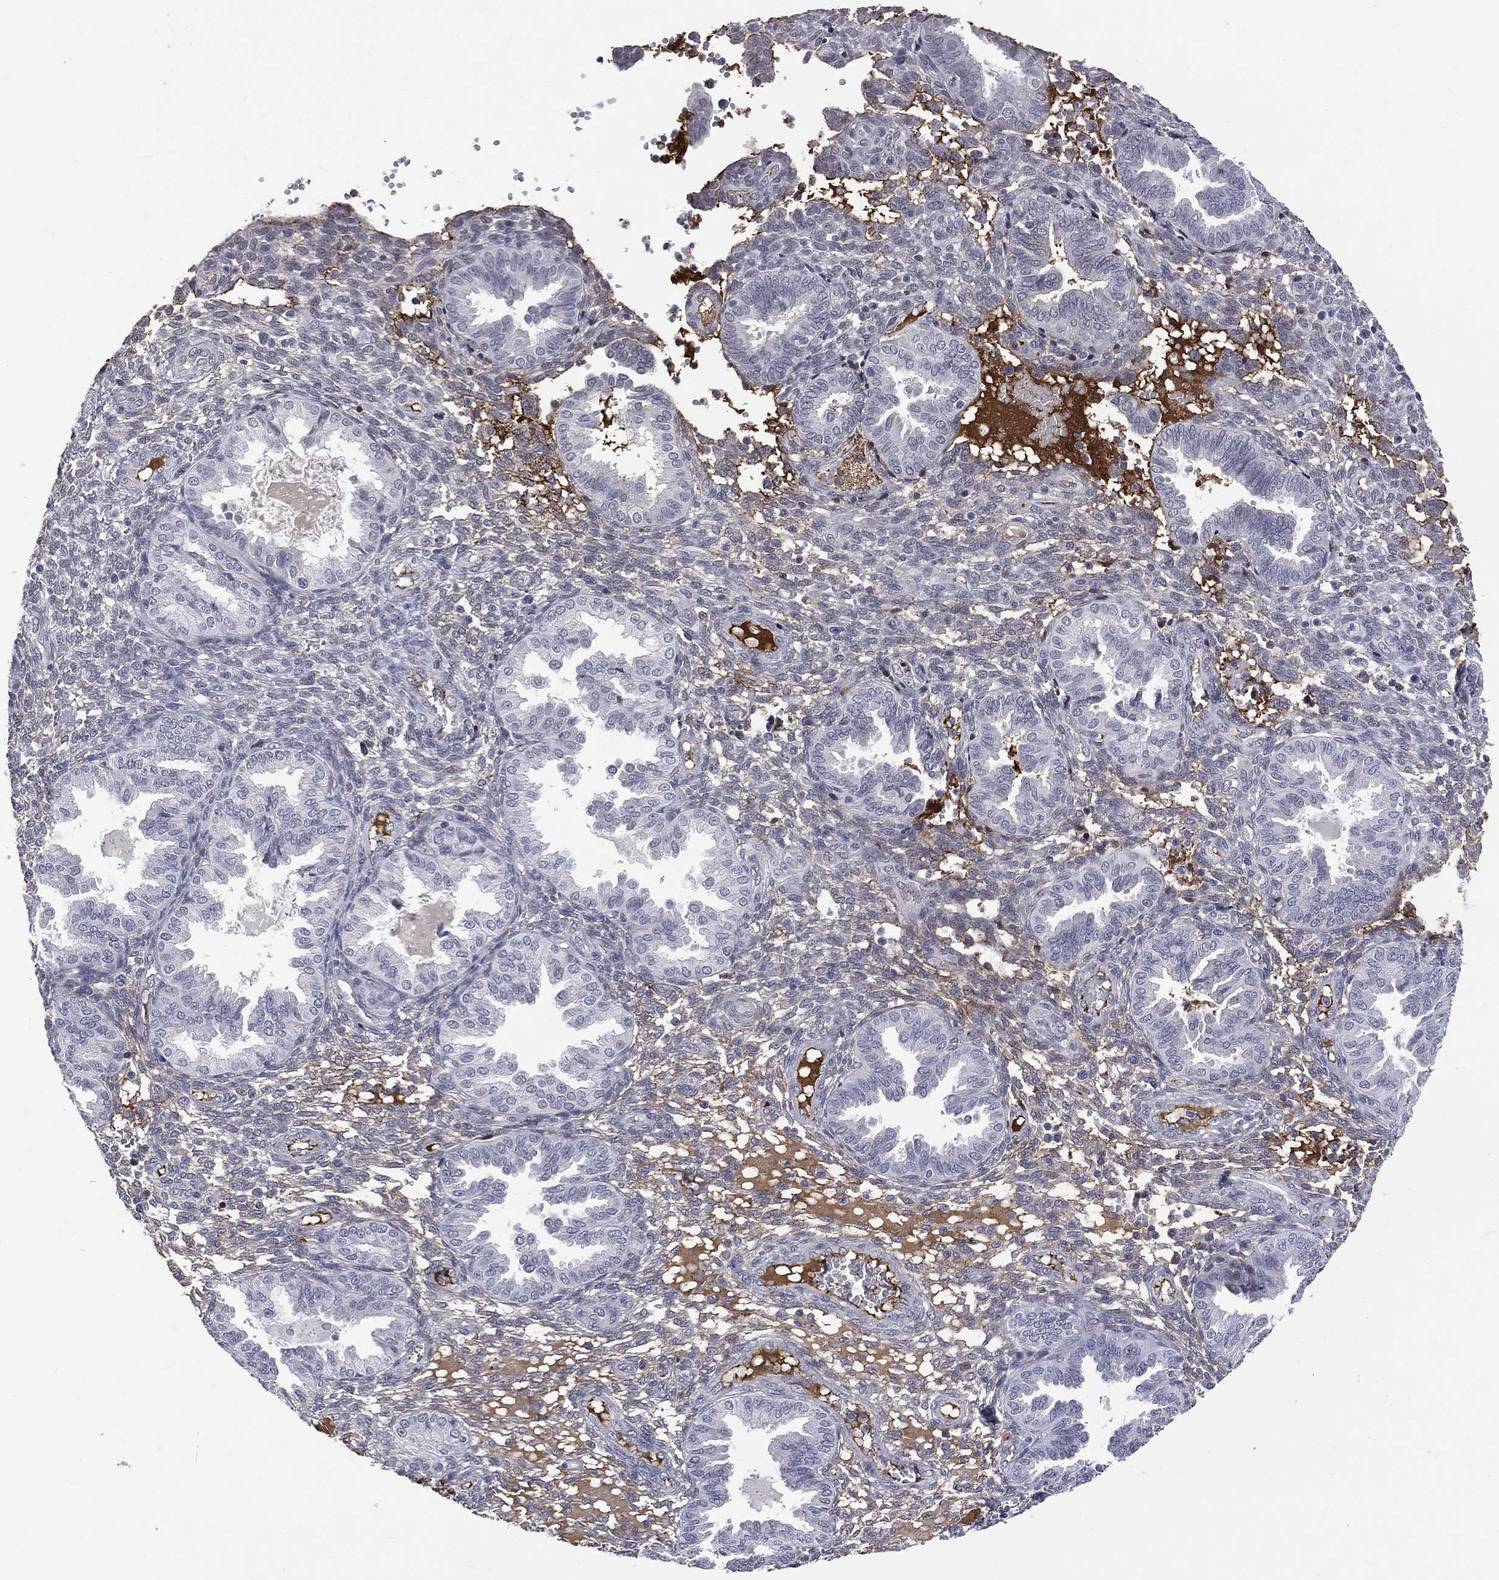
{"staining": {"intensity": "negative", "quantity": "none", "location": "none"}, "tissue": "endometrium", "cell_type": "Cells in endometrial stroma", "image_type": "normal", "snomed": [{"axis": "morphology", "description": "Normal tissue, NOS"}, {"axis": "topography", "description": "Endometrium"}], "caption": "Immunohistochemical staining of normal human endometrium displays no significant positivity in cells in endometrial stroma. (Brightfield microscopy of DAB immunohistochemistry at high magnification).", "gene": "FGG", "patient": {"sex": "female", "age": 42}}